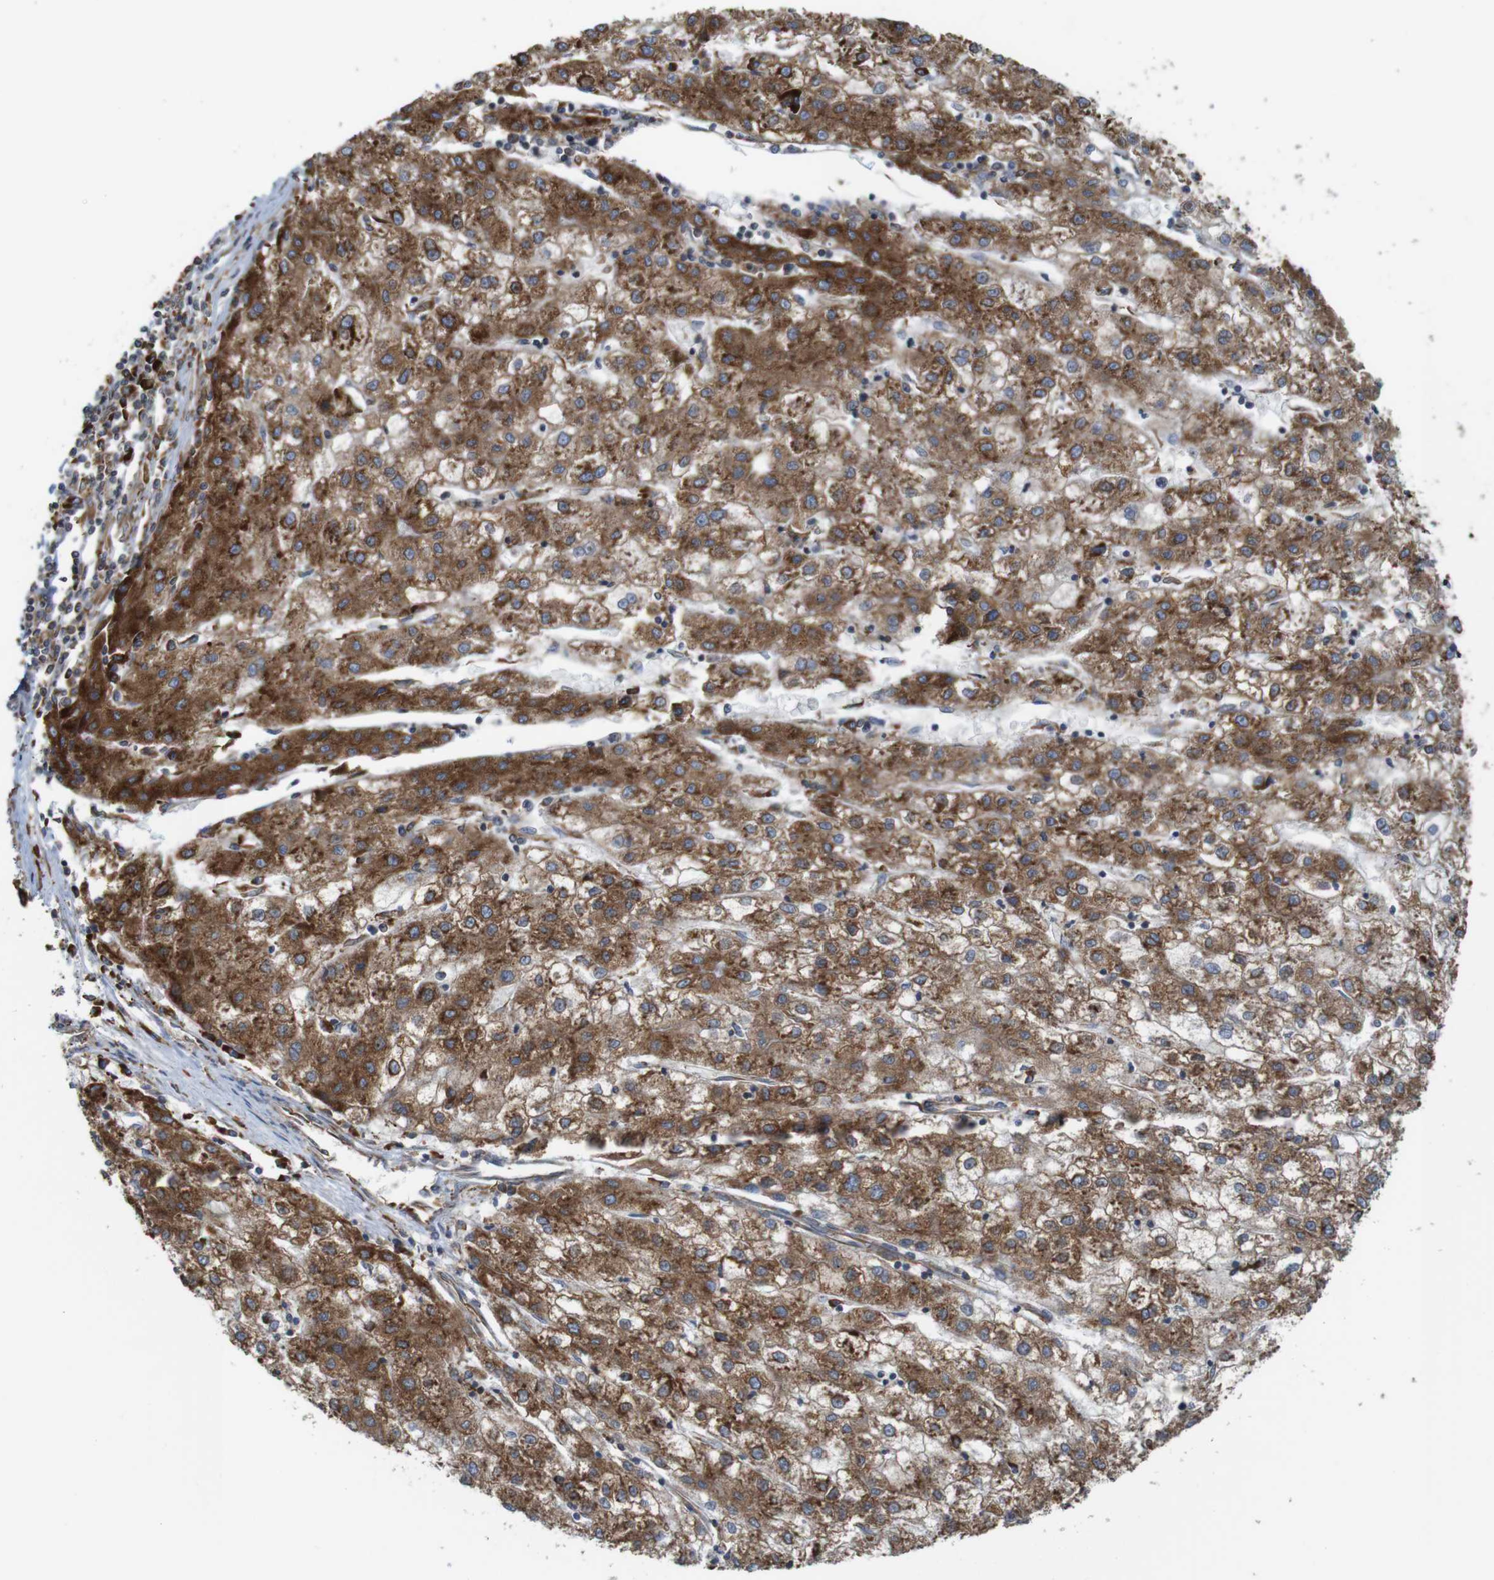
{"staining": {"intensity": "moderate", "quantity": ">75%", "location": "cytoplasmic/membranous"}, "tissue": "liver cancer", "cell_type": "Tumor cells", "image_type": "cancer", "snomed": [{"axis": "morphology", "description": "Carcinoma, Hepatocellular, NOS"}, {"axis": "topography", "description": "Liver"}], "caption": "Moderate cytoplasmic/membranous positivity for a protein is appreciated in approximately >75% of tumor cells of liver cancer (hepatocellular carcinoma) using immunohistochemistry.", "gene": "UGGT1", "patient": {"sex": "male", "age": 72}}